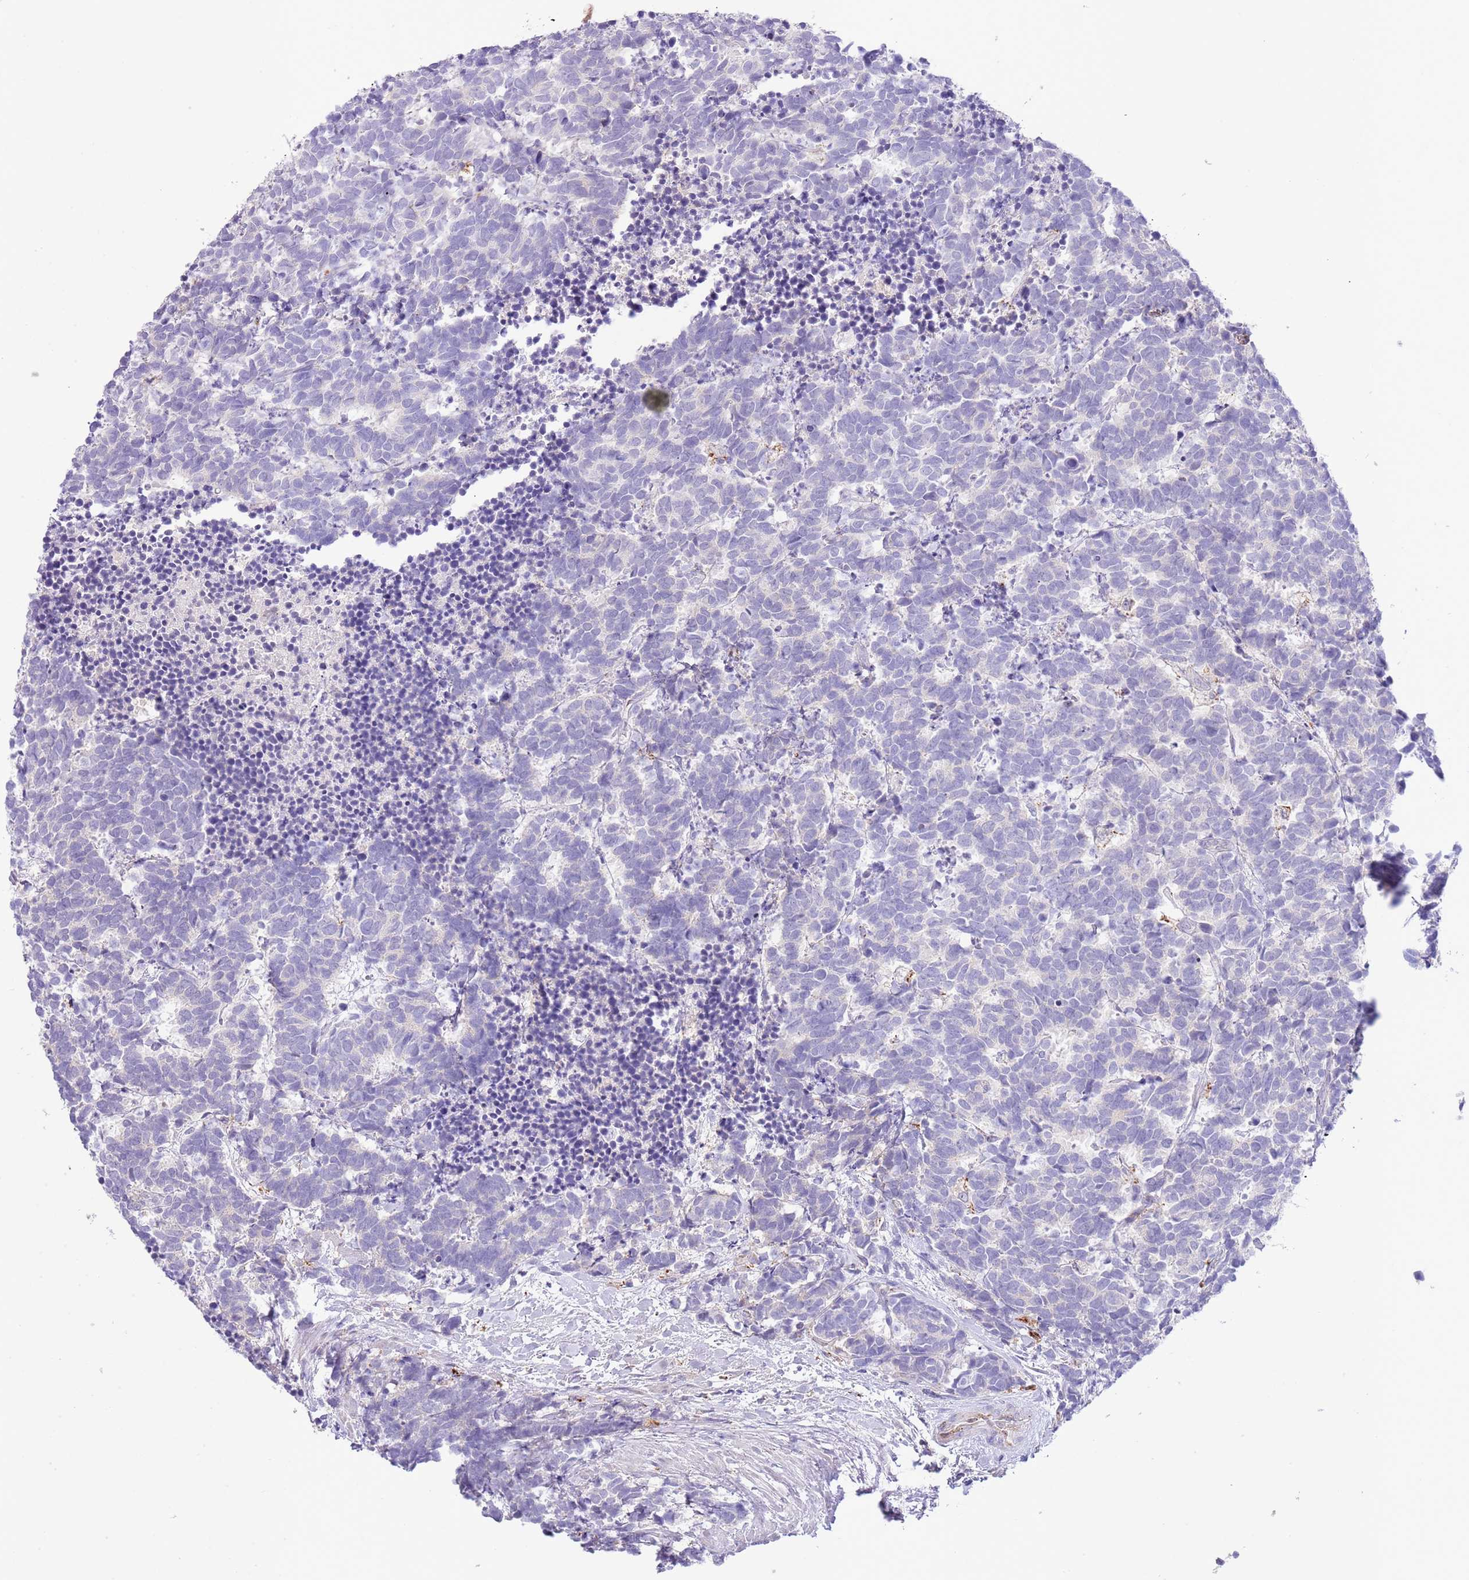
{"staining": {"intensity": "negative", "quantity": "none", "location": "none"}, "tissue": "carcinoid", "cell_type": "Tumor cells", "image_type": "cancer", "snomed": [{"axis": "morphology", "description": "Carcinoma, NOS"}, {"axis": "morphology", "description": "Carcinoid, malignant, NOS"}, {"axis": "topography", "description": "Prostate"}], "caption": "Immunohistochemistry of carcinoma displays no staining in tumor cells.", "gene": "ABHD17A", "patient": {"sex": "male", "age": 57}}